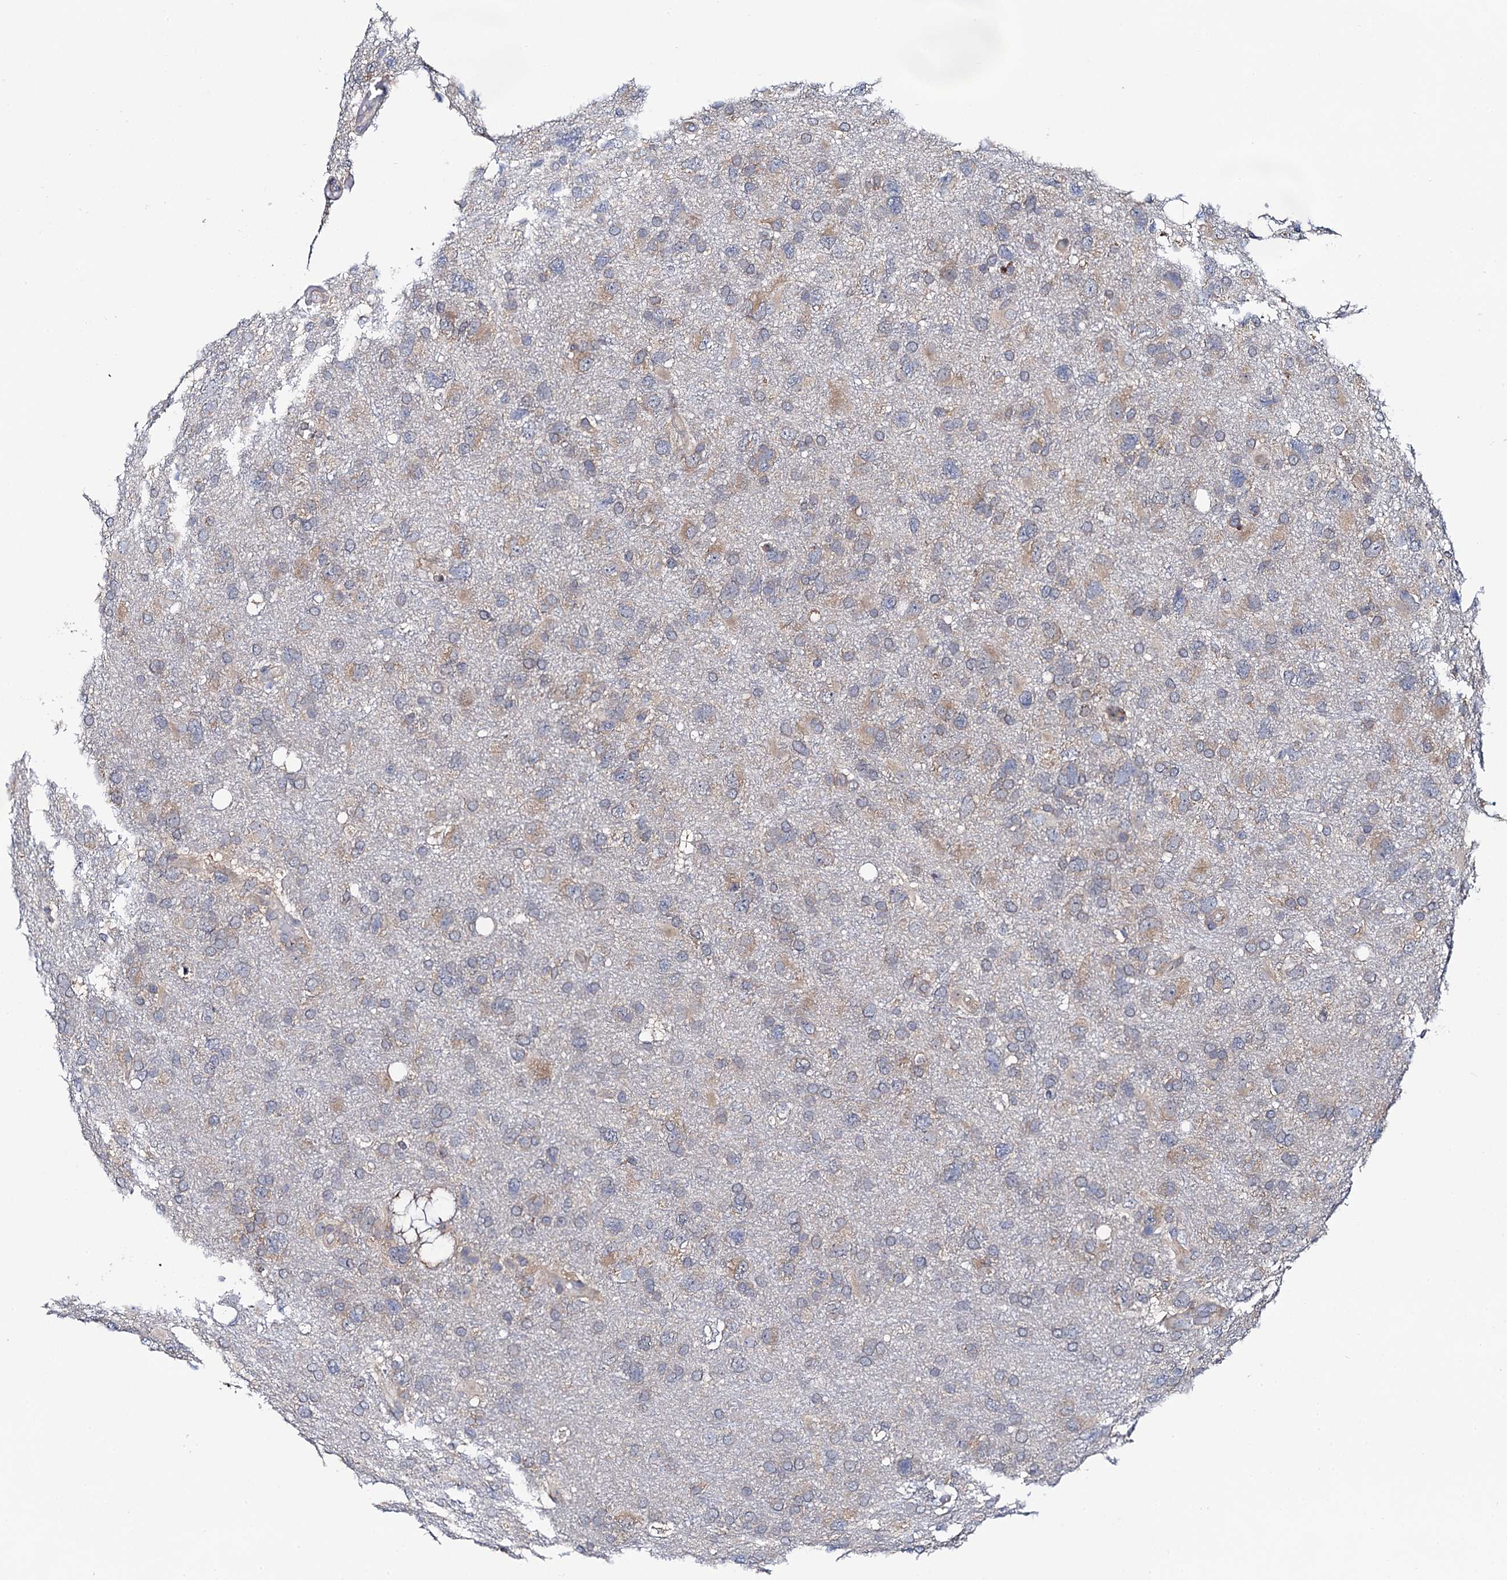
{"staining": {"intensity": "weak", "quantity": "<25%", "location": "cytoplasmic/membranous"}, "tissue": "glioma", "cell_type": "Tumor cells", "image_type": "cancer", "snomed": [{"axis": "morphology", "description": "Glioma, malignant, High grade"}, {"axis": "topography", "description": "Brain"}], "caption": "A photomicrograph of malignant glioma (high-grade) stained for a protein shows no brown staining in tumor cells.", "gene": "PGLS", "patient": {"sex": "male", "age": 61}}